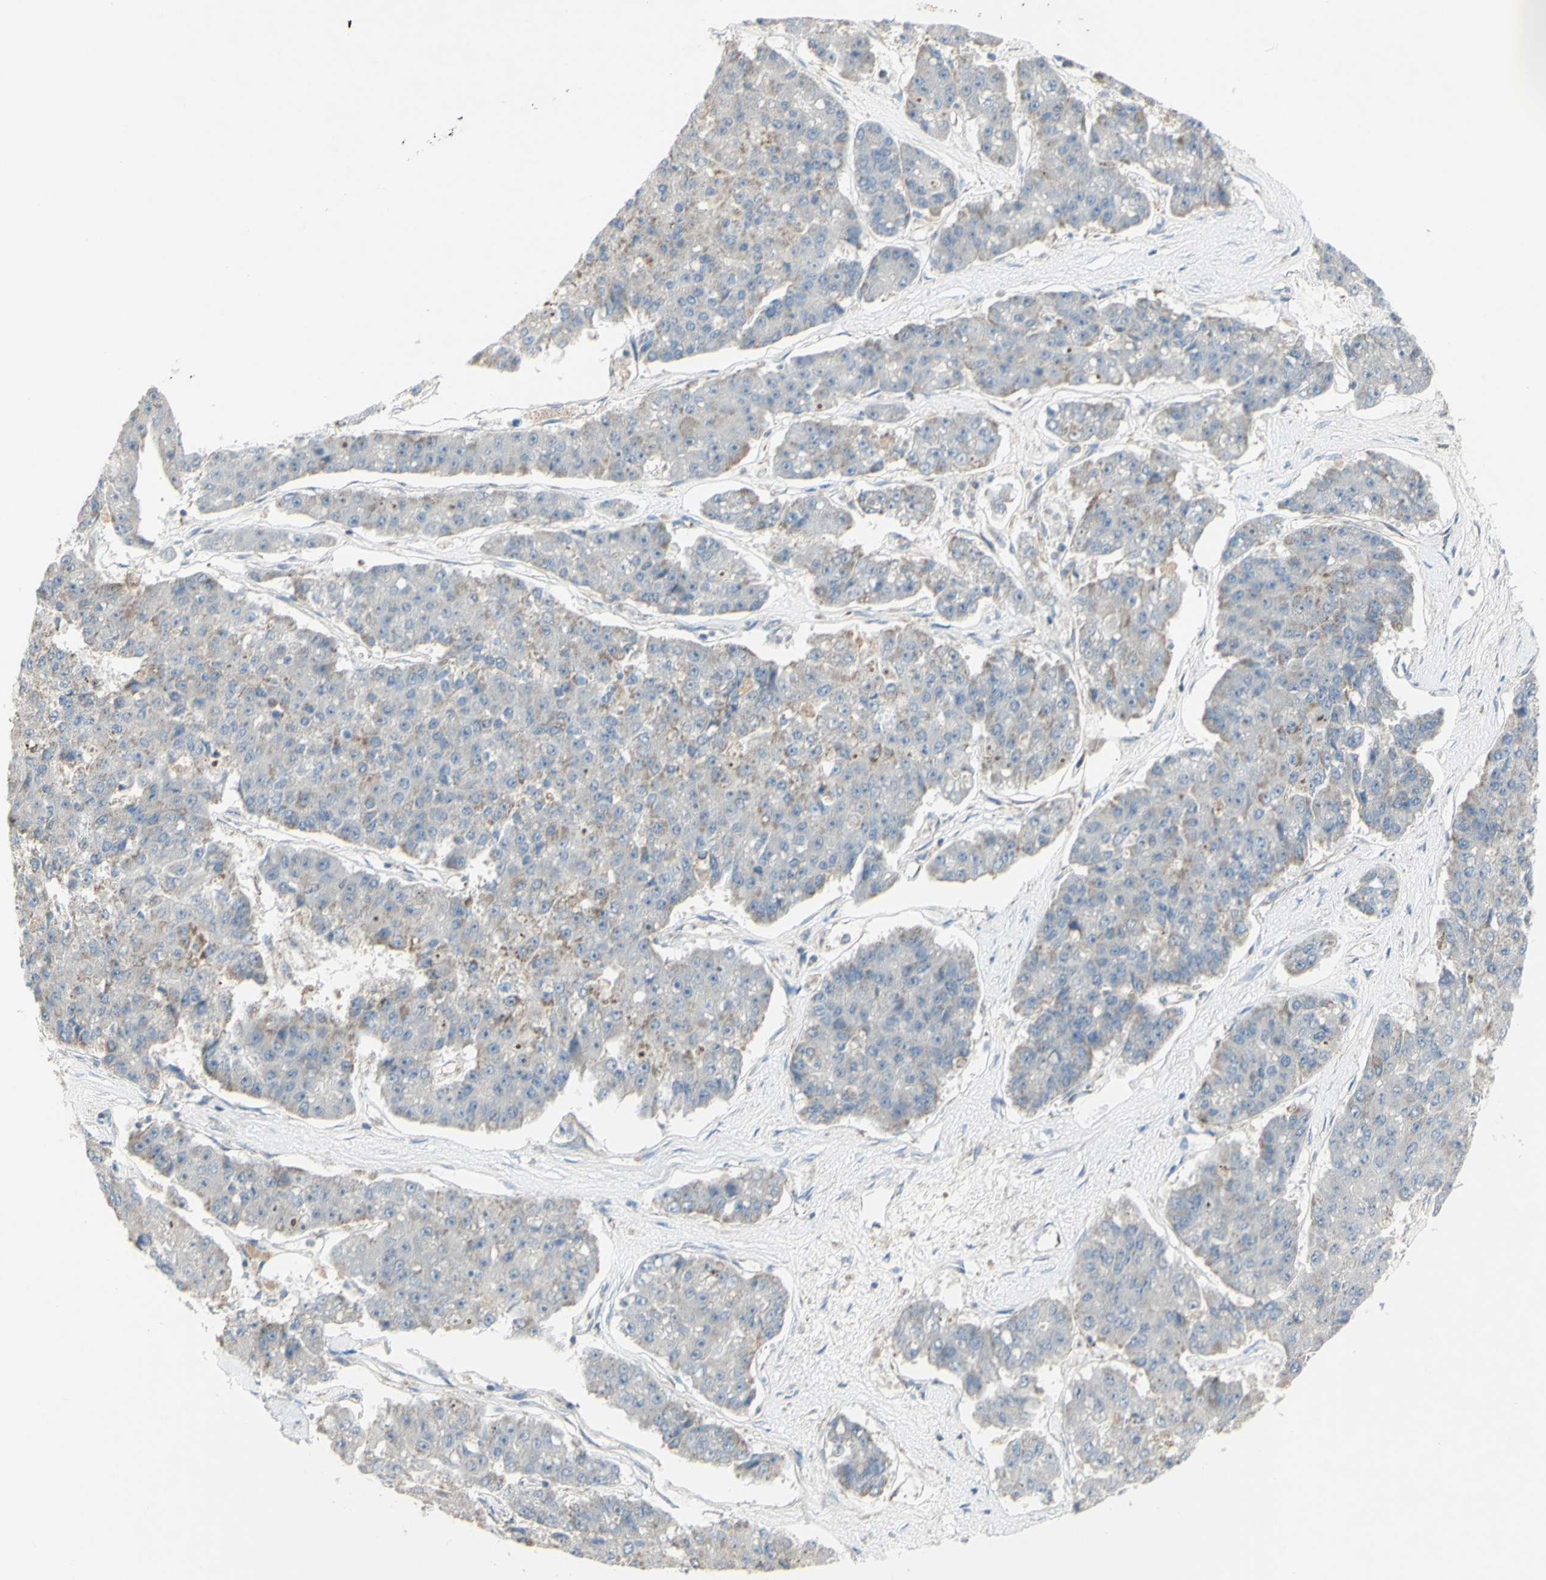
{"staining": {"intensity": "weak", "quantity": "<25%", "location": "cytoplasmic/membranous"}, "tissue": "pancreatic cancer", "cell_type": "Tumor cells", "image_type": "cancer", "snomed": [{"axis": "morphology", "description": "Adenocarcinoma, NOS"}, {"axis": "topography", "description": "Pancreas"}], "caption": "Tumor cells are negative for protein expression in human pancreatic cancer.", "gene": "CNTNAP1", "patient": {"sex": "male", "age": 50}}